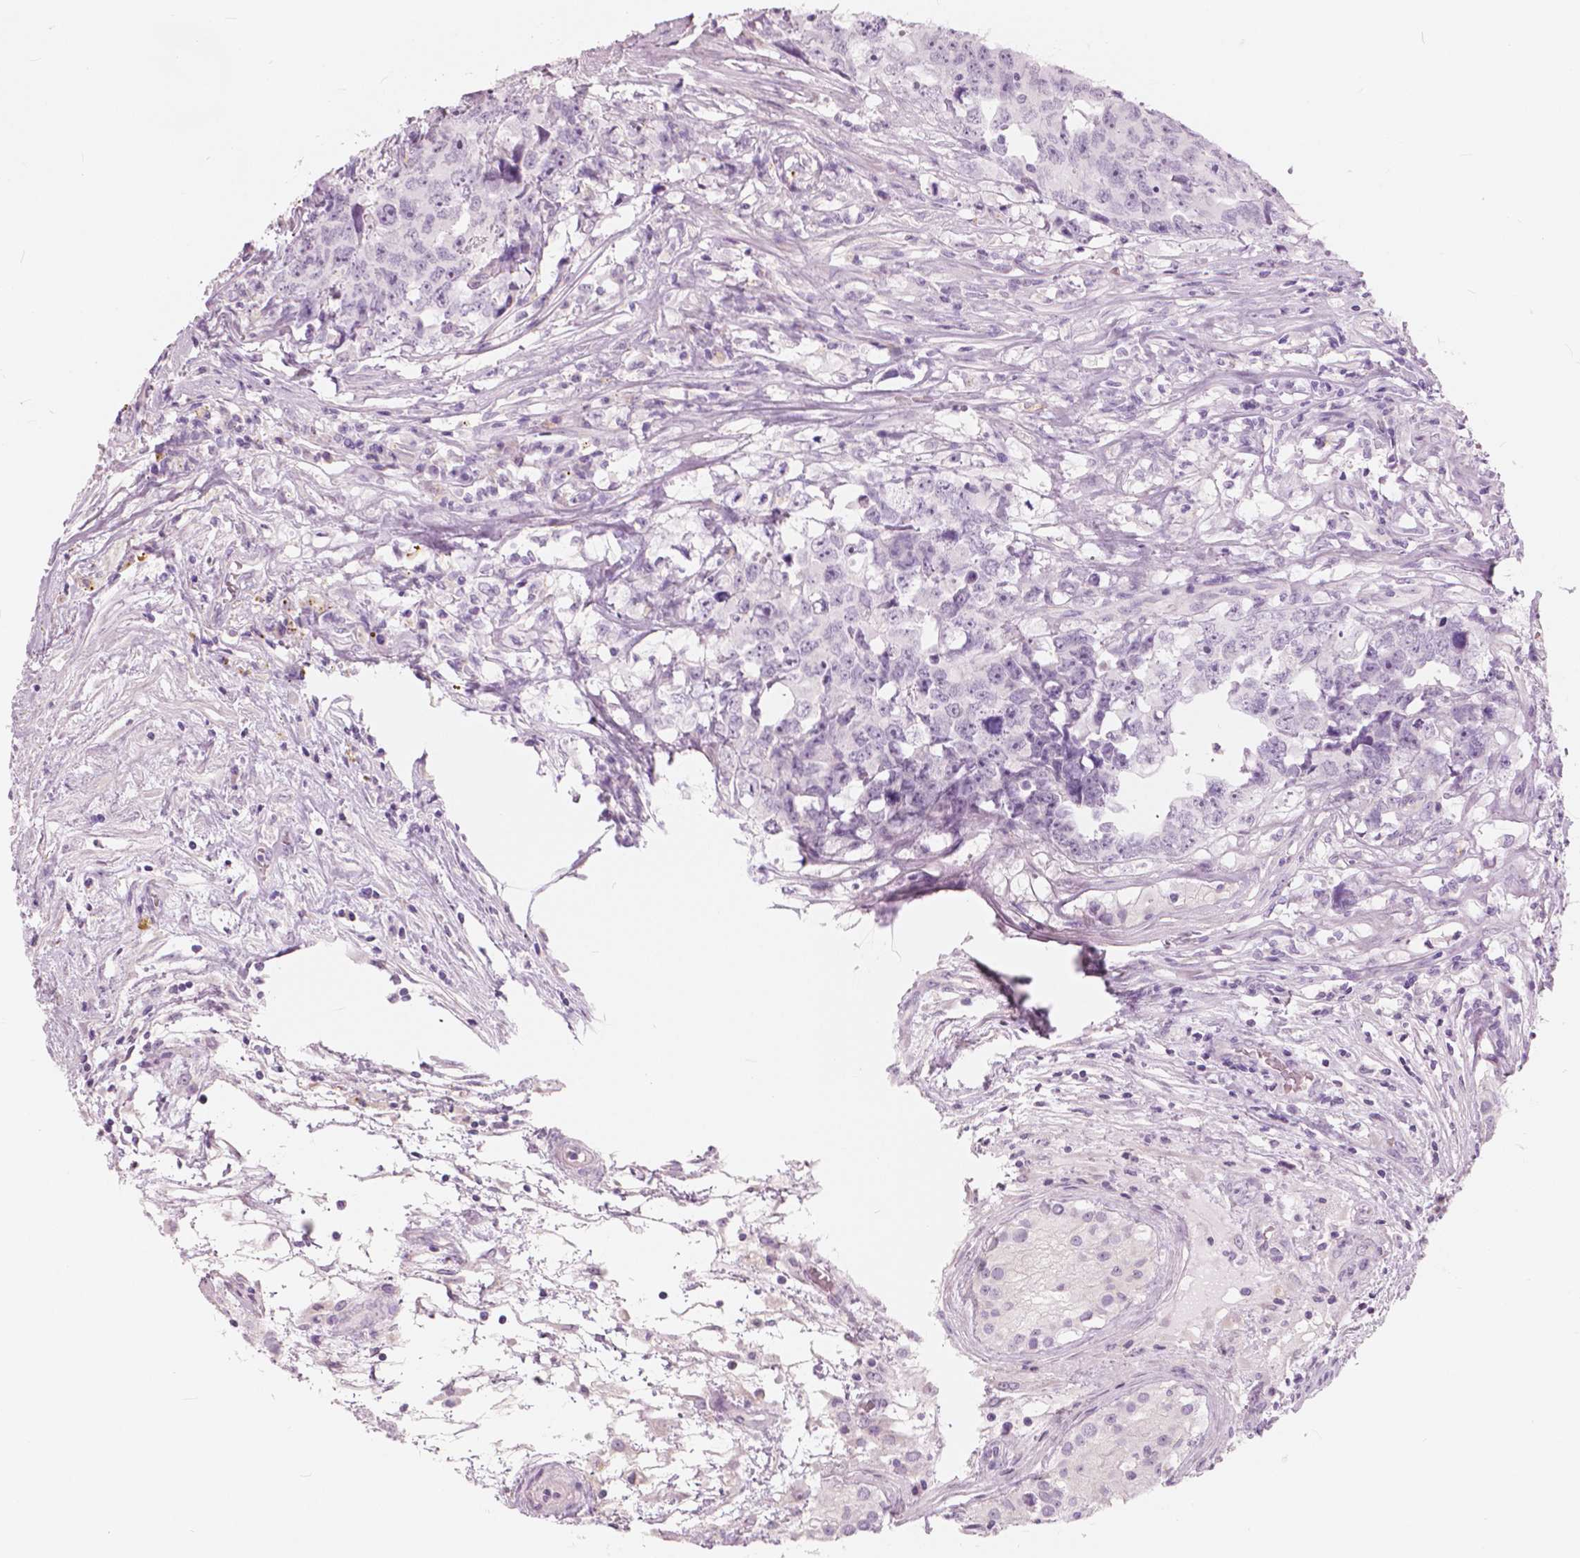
{"staining": {"intensity": "negative", "quantity": "none", "location": "none"}, "tissue": "testis cancer", "cell_type": "Tumor cells", "image_type": "cancer", "snomed": [{"axis": "morphology", "description": "Carcinoma, Embryonal, NOS"}, {"axis": "topography", "description": "Testis"}], "caption": "Photomicrograph shows no significant protein expression in tumor cells of testis cancer.", "gene": "A4GNT", "patient": {"sex": "male", "age": 24}}